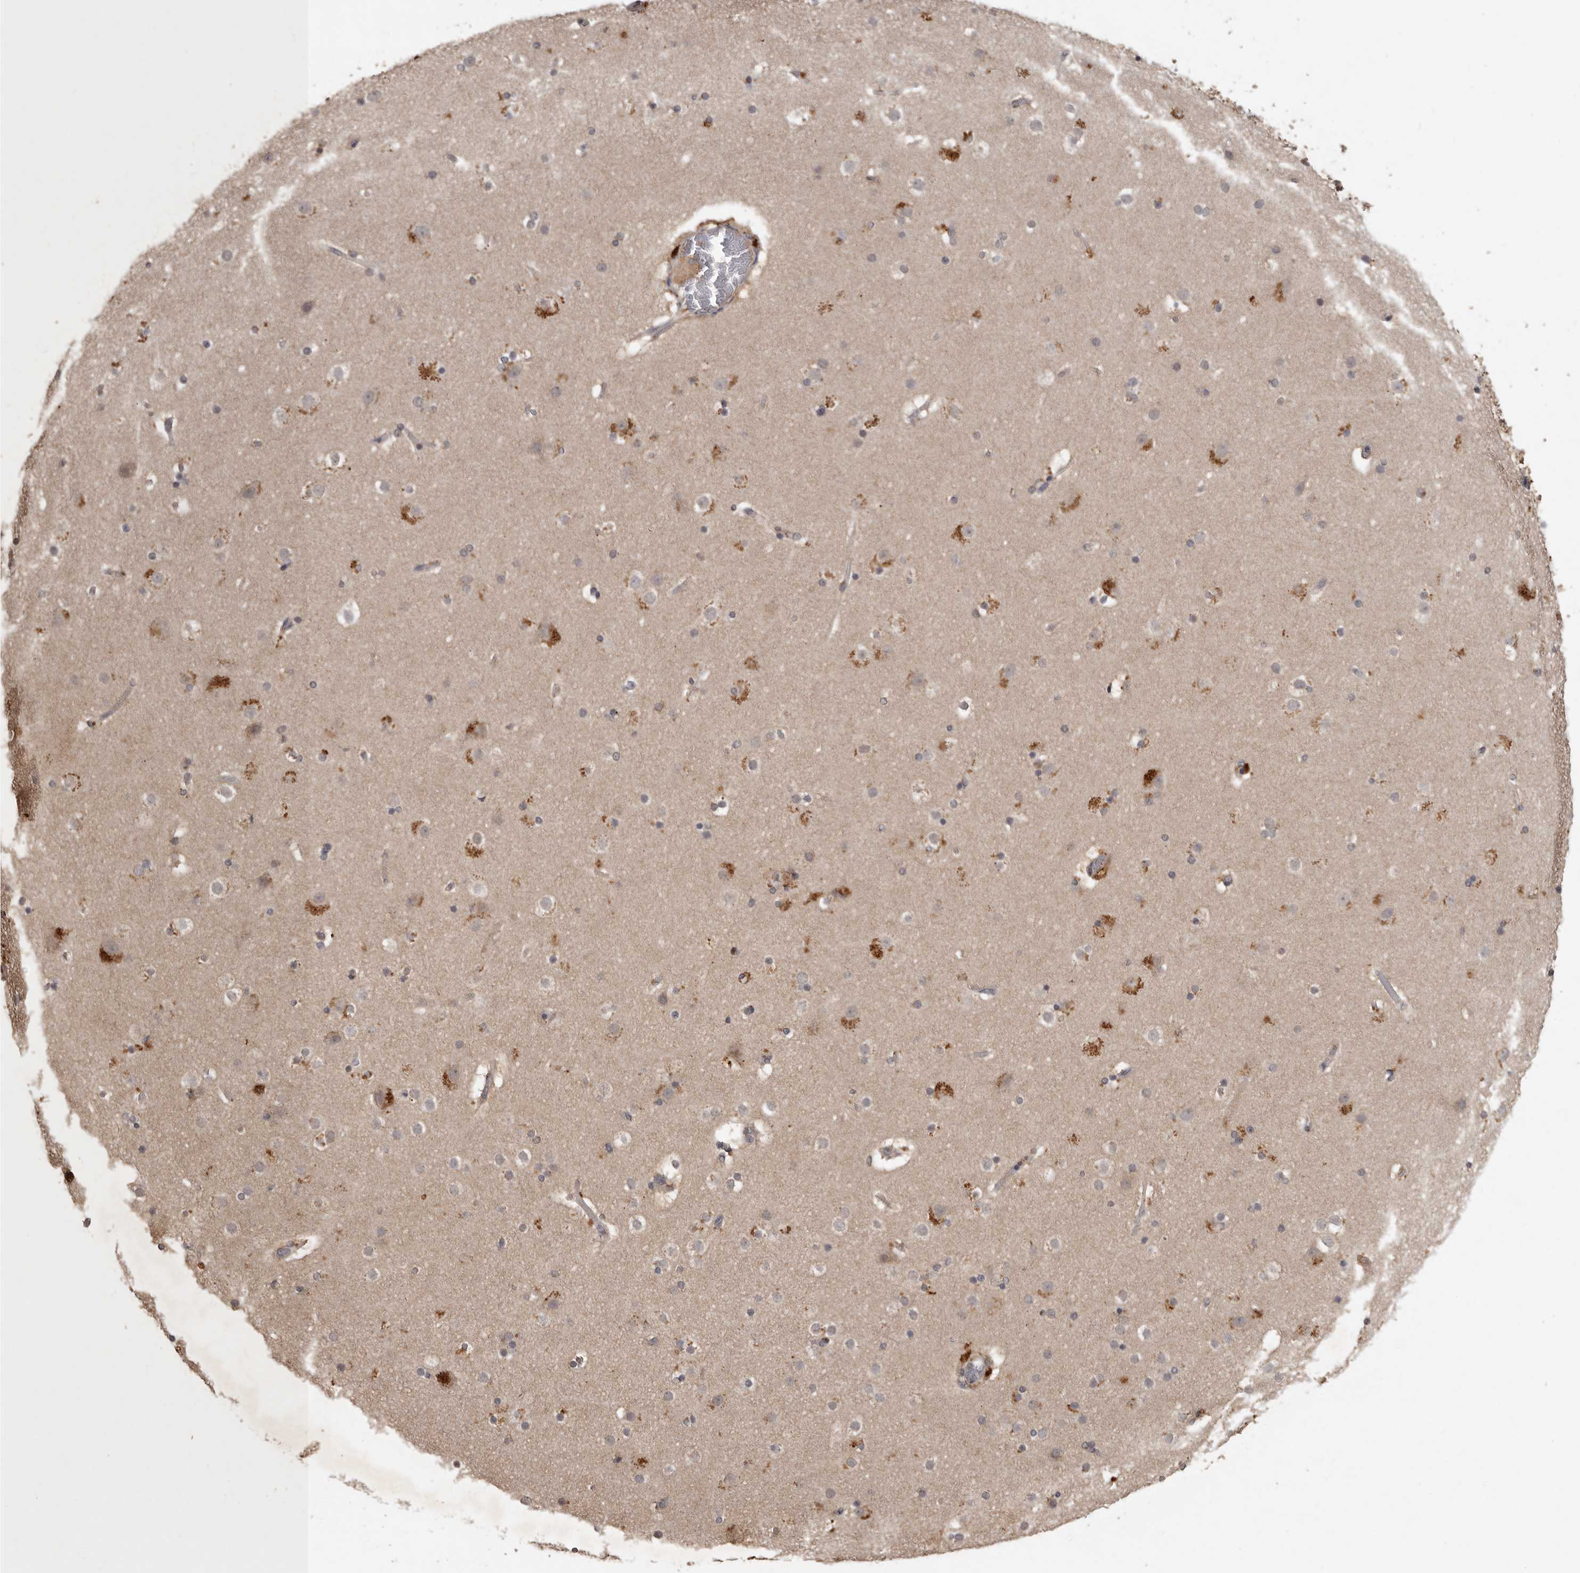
{"staining": {"intensity": "negative", "quantity": "none", "location": "none"}, "tissue": "cerebral cortex", "cell_type": "Endothelial cells", "image_type": "normal", "snomed": [{"axis": "morphology", "description": "Normal tissue, NOS"}, {"axis": "topography", "description": "Cerebral cortex"}], "caption": "Endothelial cells show no significant protein staining in unremarkable cerebral cortex. (DAB (3,3'-diaminobenzidine) immunohistochemistry visualized using brightfield microscopy, high magnification).", "gene": "ADAMTS4", "patient": {"sex": "male", "age": 57}}